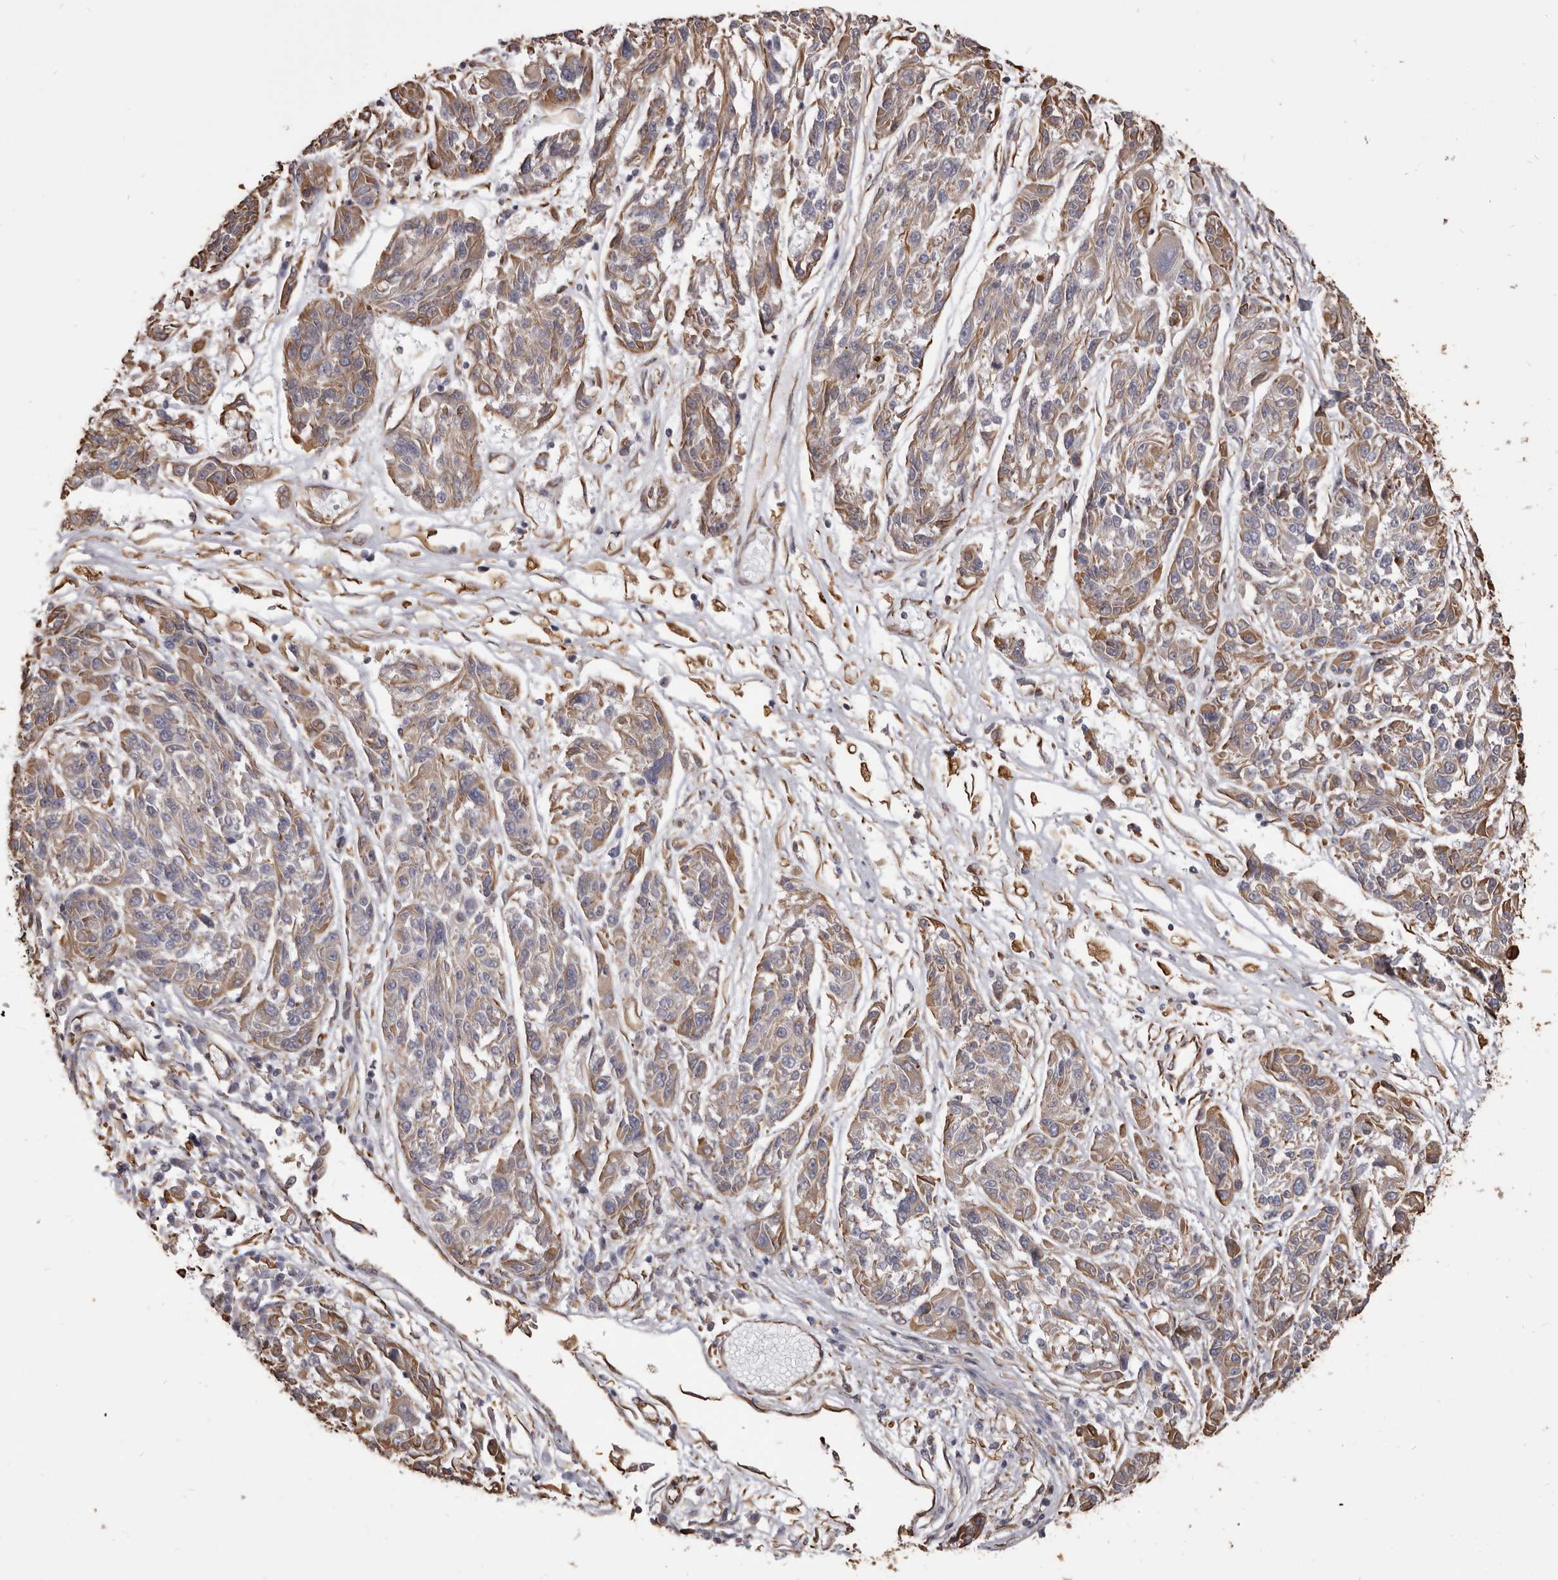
{"staining": {"intensity": "moderate", "quantity": "25%-75%", "location": "cytoplasmic/membranous"}, "tissue": "melanoma", "cell_type": "Tumor cells", "image_type": "cancer", "snomed": [{"axis": "morphology", "description": "Malignant melanoma, NOS"}, {"axis": "topography", "description": "Skin"}], "caption": "Immunohistochemistry of human malignant melanoma reveals medium levels of moderate cytoplasmic/membranous staining in about 25%-75% of tumor cells.", "gene": "MTURN", "patient": {"sex": "male", "age": 53}}